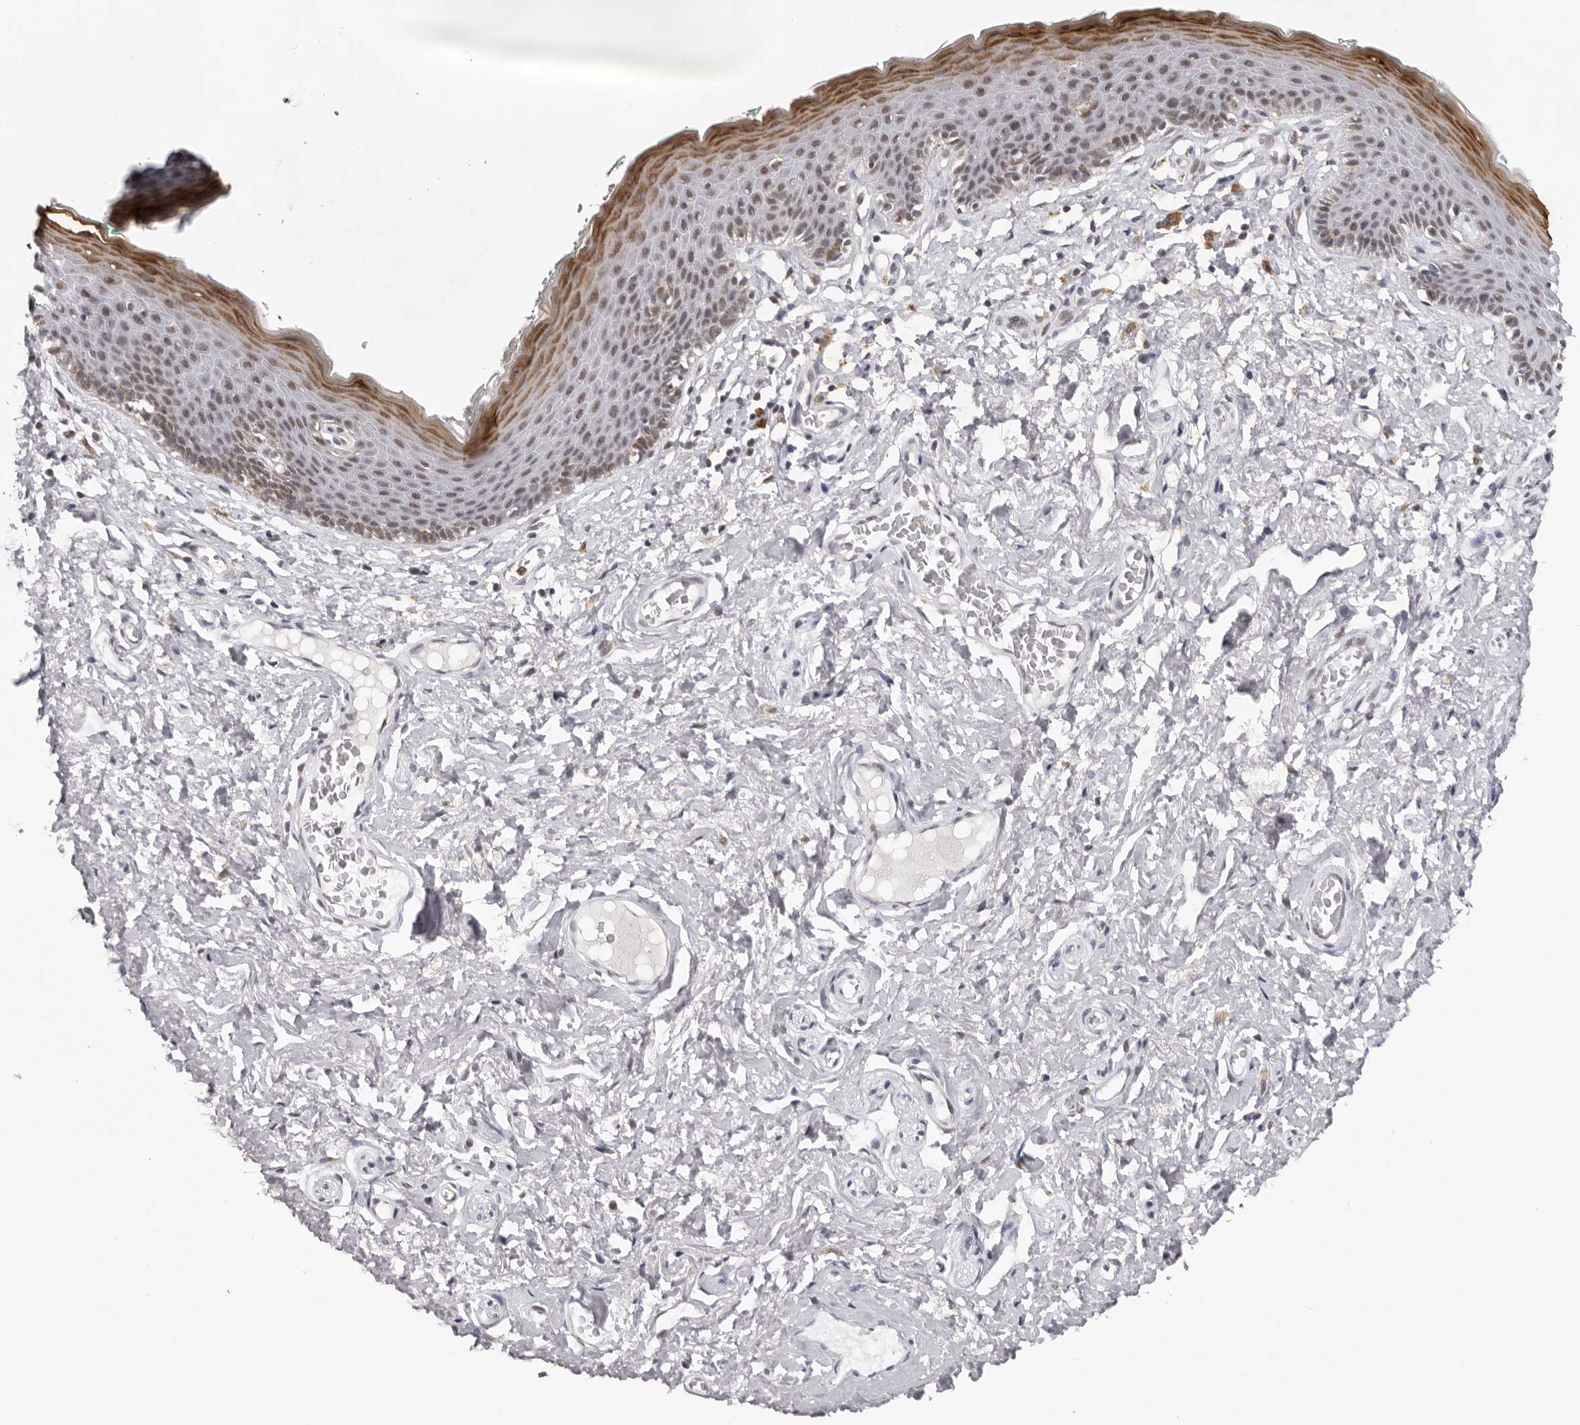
{"staining": {"intensity": "strong", "quantity": "<25%", "location": "cytoplasmic/membranous,nuclear"}, "tissue": "skin", "cell_type": "Epidermal cells", "image_type": "normal", "snomed": [{"axis": "morphology", "description": "Normal tissue, NOS"}, {"axis": "topography", "description": "Vulva"}], "caption": "DAB (3,3'-diaminobenzidine) immunohistochemical staining of normal skin displays strong cytoplasmic/membranous,nuclear protein staining in about <25% of epidermal cells.", "gene": "KIF2B", "patient": {"sex": "female", "age": 66}}